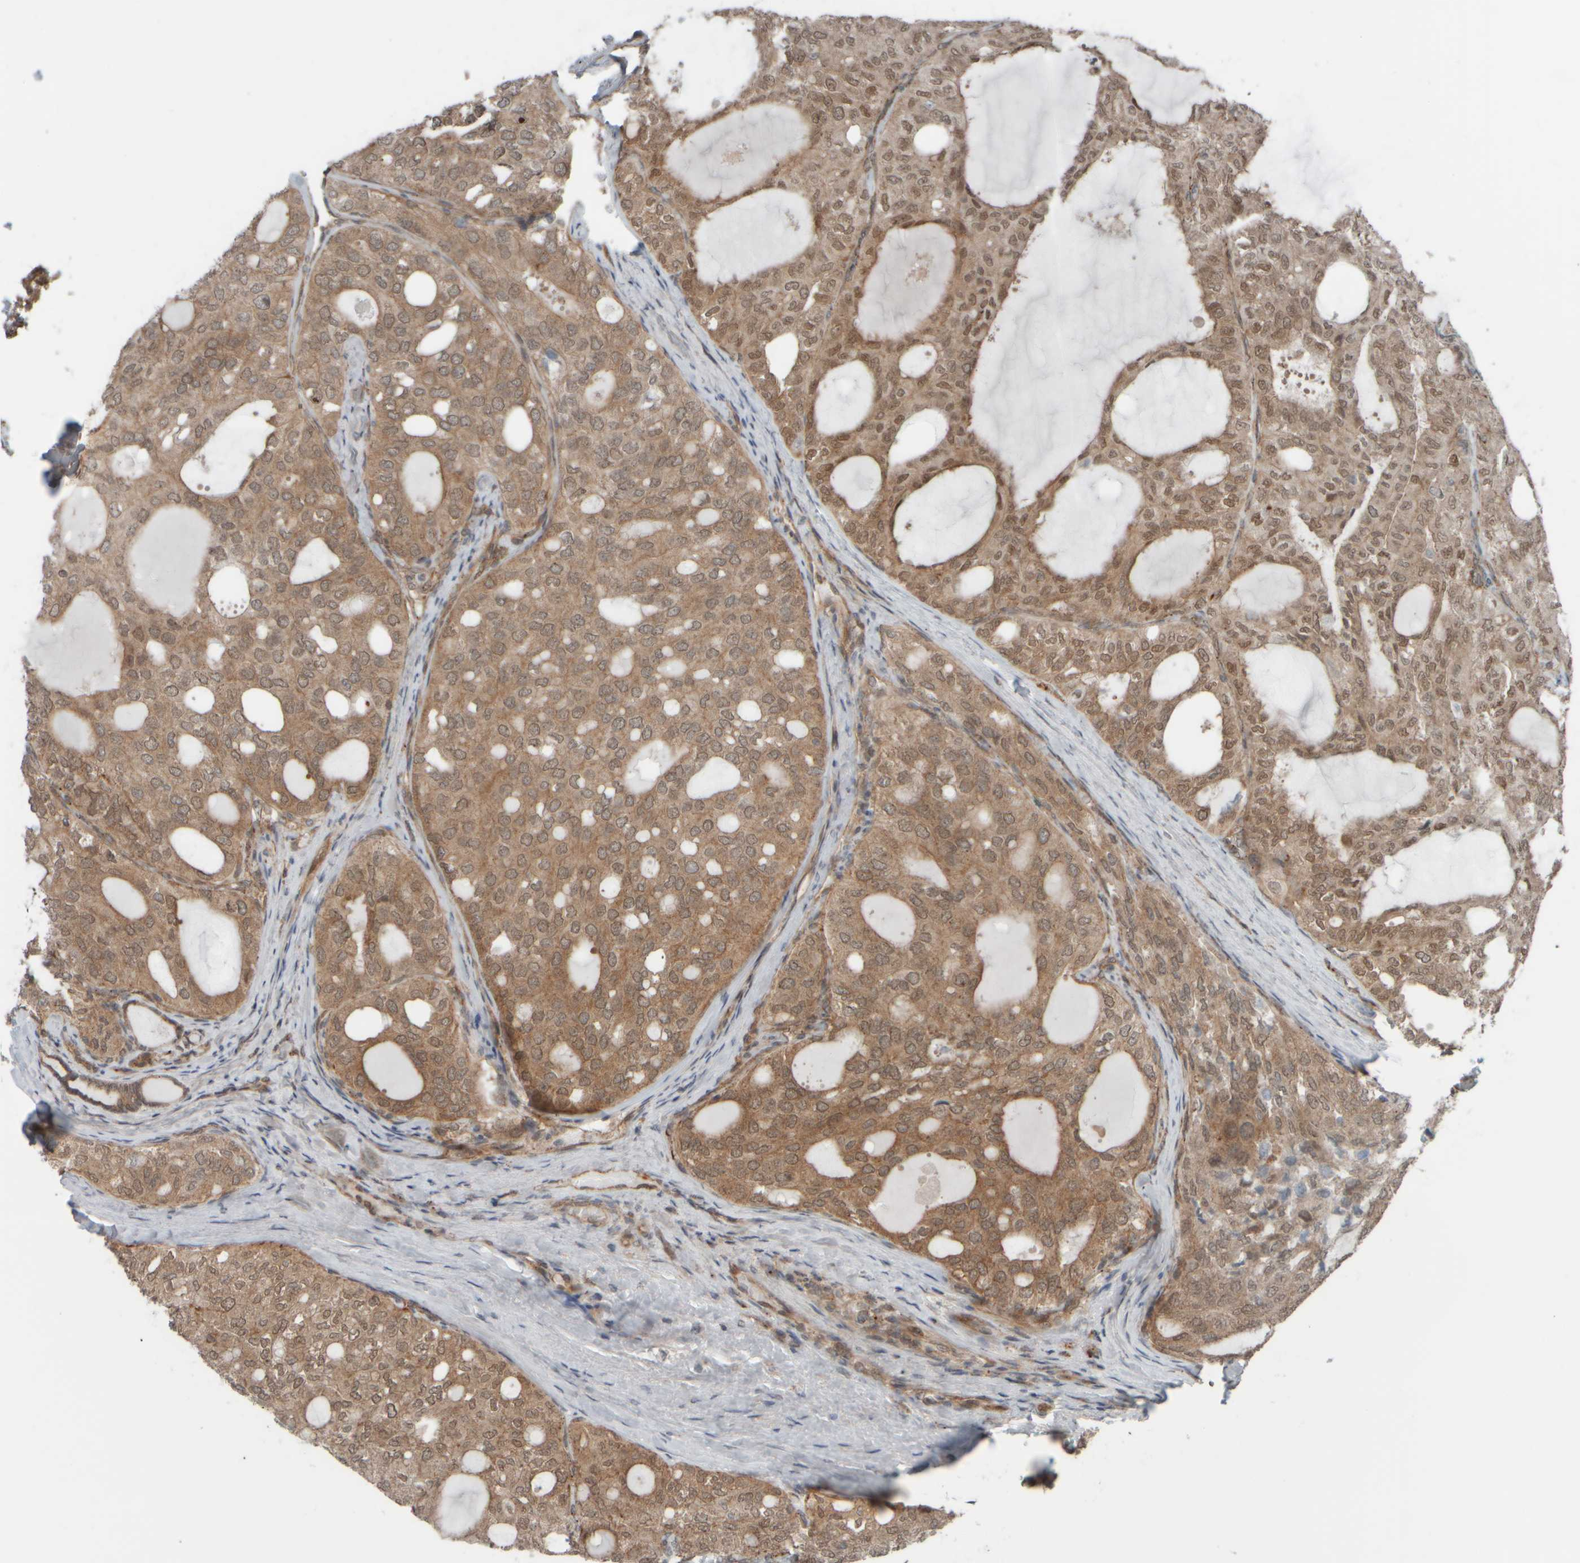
{"staining": {"intensity": "moderate", "quantity": ">75%", "location": "cytoplasmic/membranous,nuclear"}, "tissue": "thyroid cancer", "cell_type": "Tumor cells", "image_type": "cancer", "snomed": [{"axis": "morphology", "description": "Follicular adenoma carcinoma, NOS"}, {"axis": "topography", "description": "Thyroid gland"}], "caption": "Protein staining of thyroid cancer (follicular adenoma carcinoma) tissue shows moderate cytoplasmic/membranous and nuclear staining in approximately >75% of tumor cells.", "gene": "GIGYF1", "patient": {"sex": "male", "age": 75}}